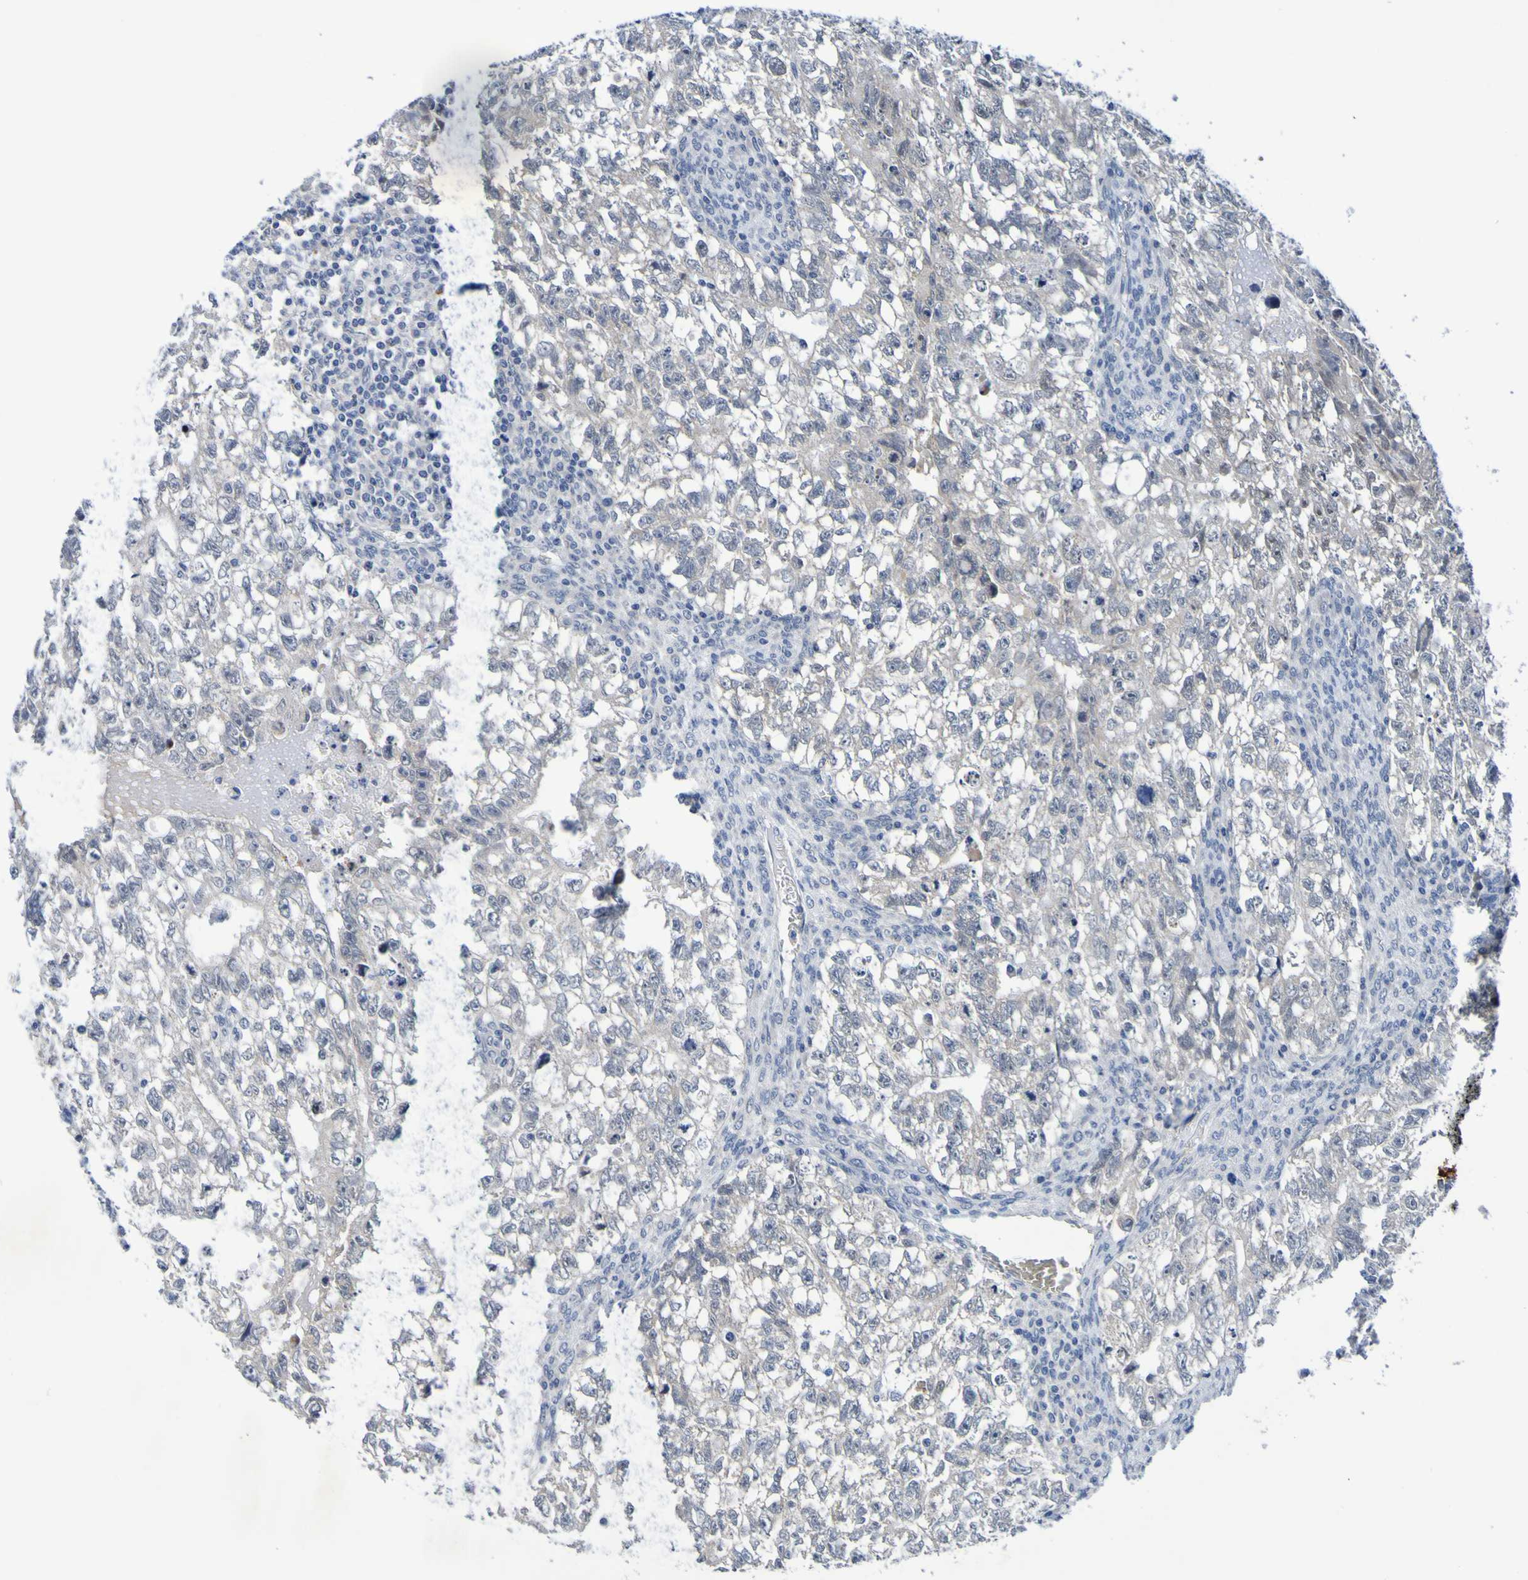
{"staining": {"intensity": "negative", "quantity": "none", "location": "none"}, "tissue": "testis cancer", "cell_type": "Tumor cells", "image_type": "cancer", "snomed": [{"axis": "morphology", "description": "Seminoma, NOS"}, {"axis": "morphology", "description": "Carcinoma, Embryonal, NOS"}, {"axis": "topography", "description": "Testis"}], "caption": "Tumor cells show no significant protein expression in testis cancer.", "gene": "VMA21", "patient": {"sex": "male", "age": 38}}